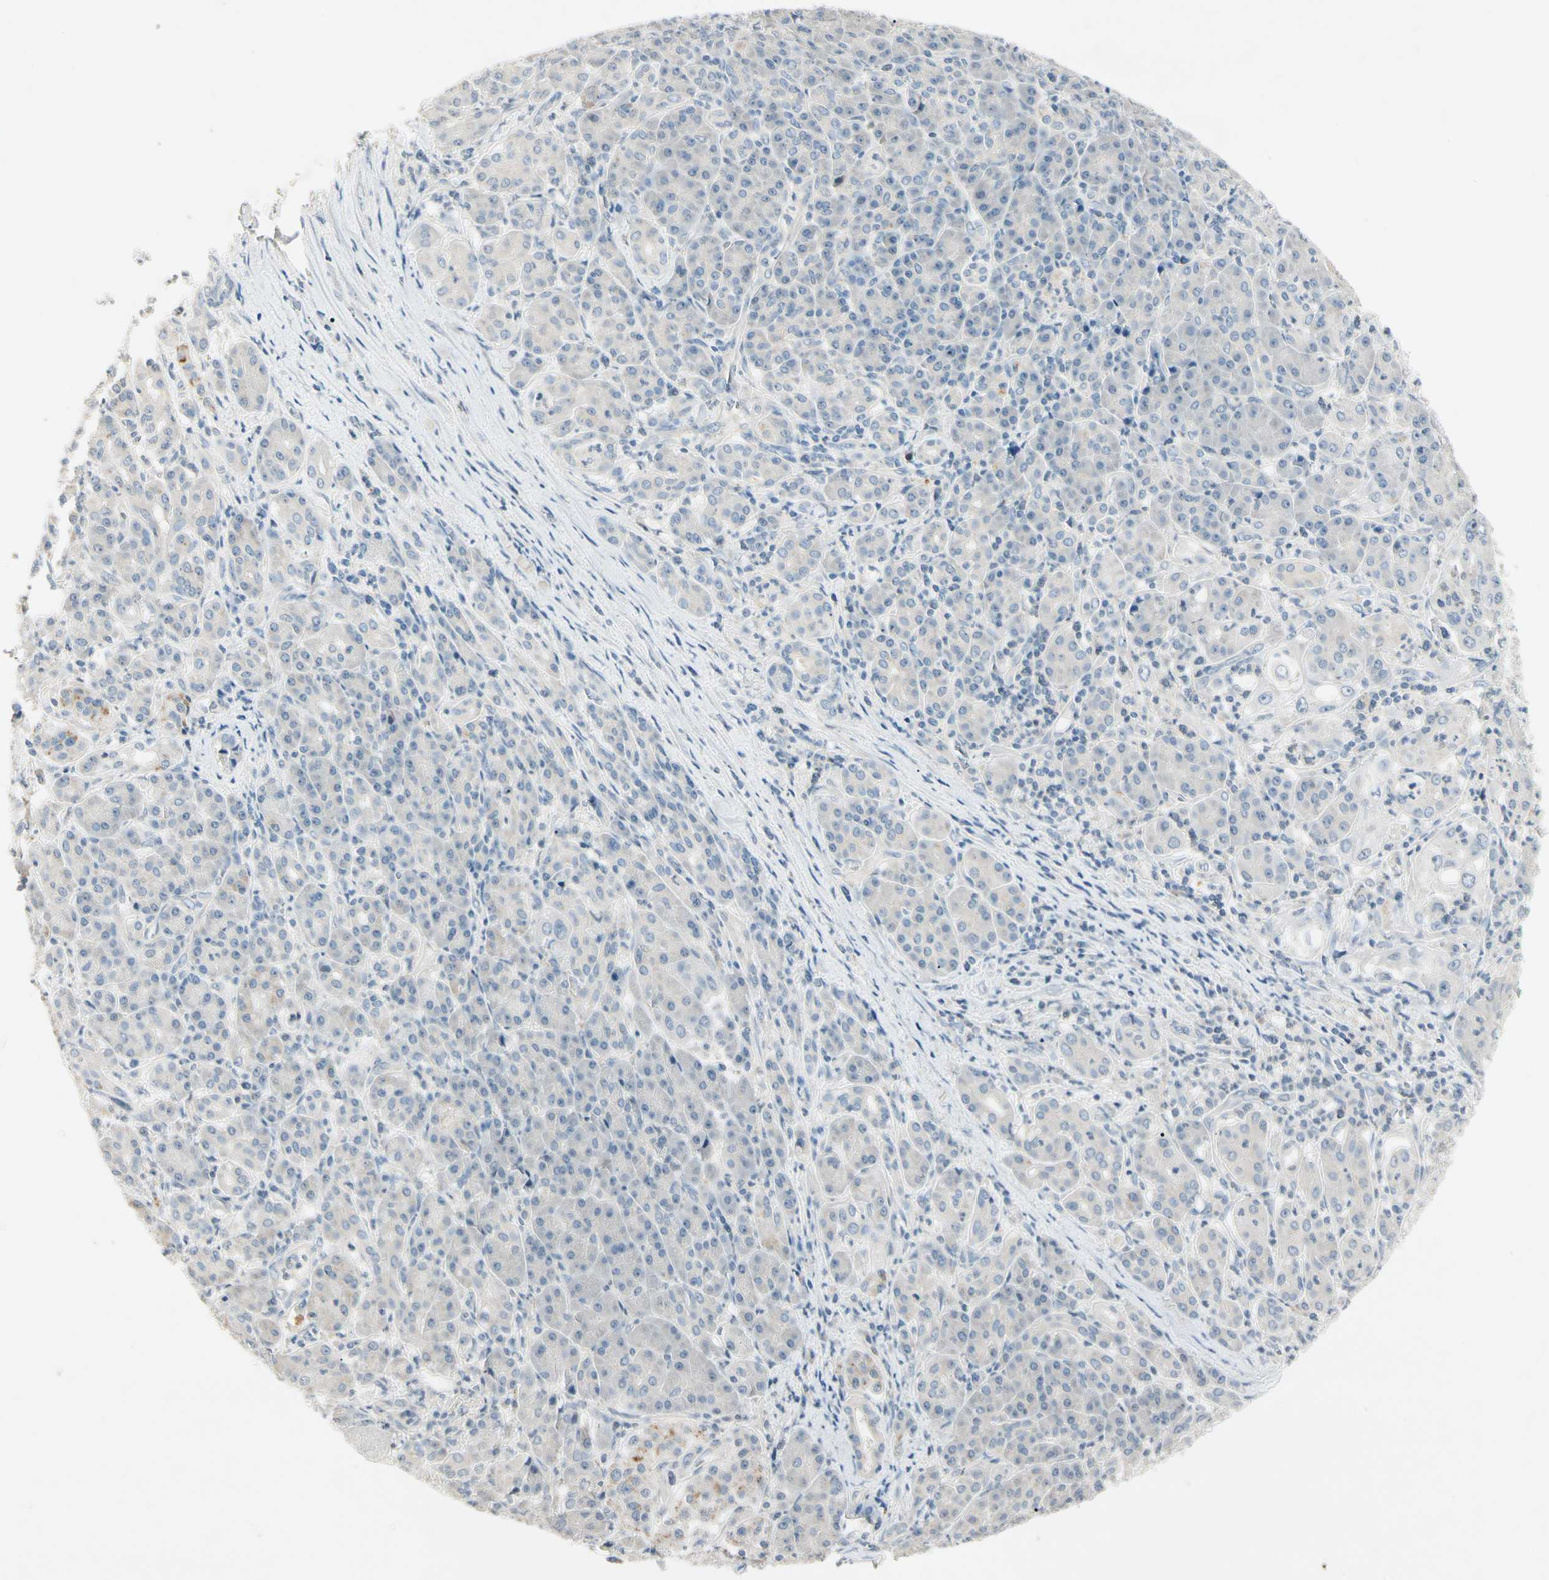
{"staining": {"intensity": "negative", "quantity": "none", "location": "none"}, "tissue": "pancreatic cancer", "cell_type": "Tumor cells", "image_type": "cancer", "snomed": [{"axis": "morphology", "description": "Adenocarcinoma, NOS"}, {"axis": "topography", "description": "Pancreas"}], "caption": "Immunohistochemistry of pancreatic adenocarcinoma displays no expression in tumor cells.", "gene": "PRSS21", "patient": {"sex": "male", "age": 70}}